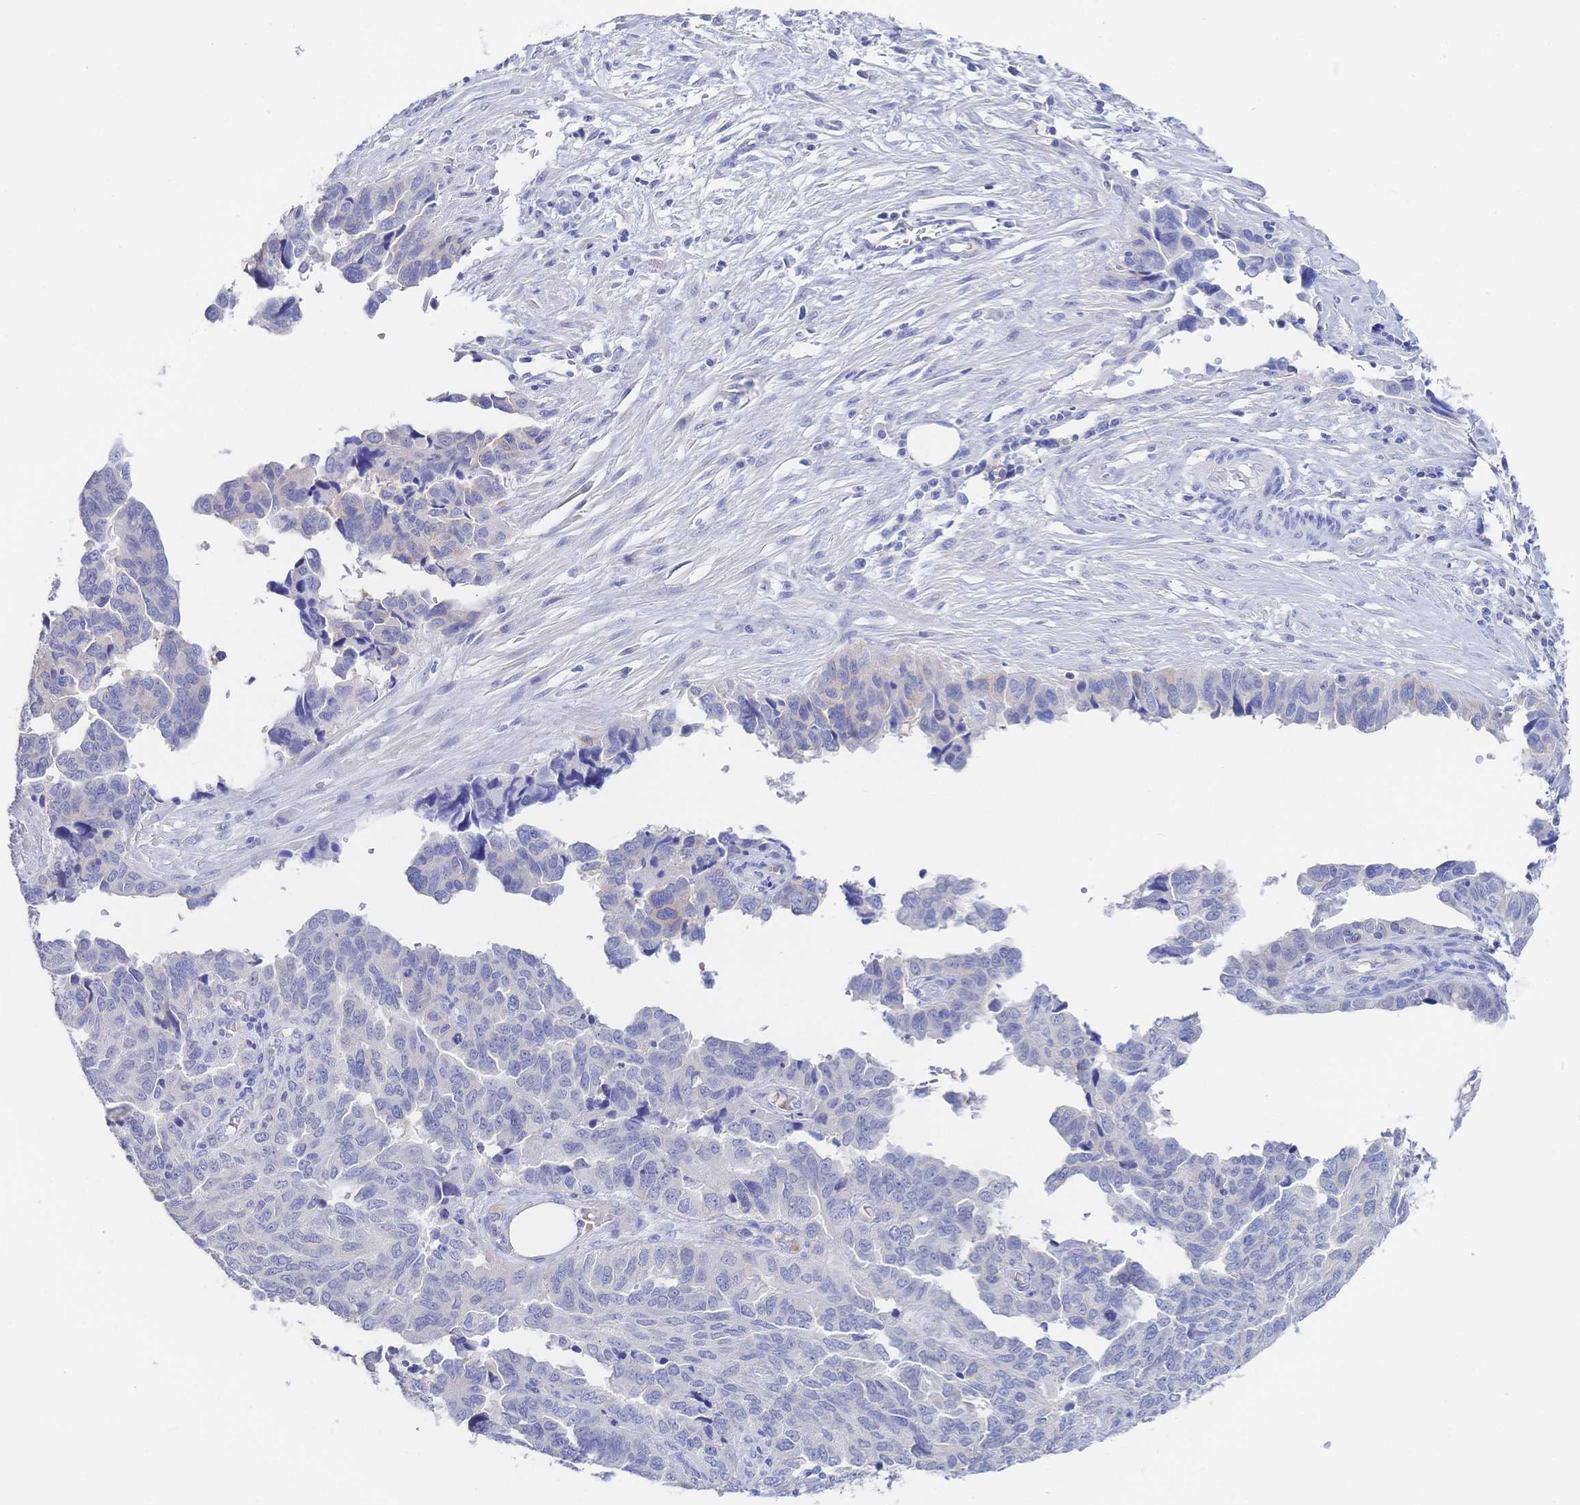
{"staining": {"intensity": "negative", "quantity": "none", "location": "none"}, "tissue": "ovarian cancer", "cell_type": "Tumor cells", "image_type": "cancer", "snomed": [{"axis": "morphology", "description": "Cystadenocarcinoma, serous, NOS"}, {"axis": "topography", "description": "Ovary"}], "caption": "Immunohistochemistry (IHC) of human serous cystadenocarcinoma (ovarian) exhibits no expression in tumor cells. The staining is performed using DAB brown chromogen with nuclei counter-stained in using hematoxylin.", "gene": "RRM1", "patient": {"sex": "female", "age": 64}}